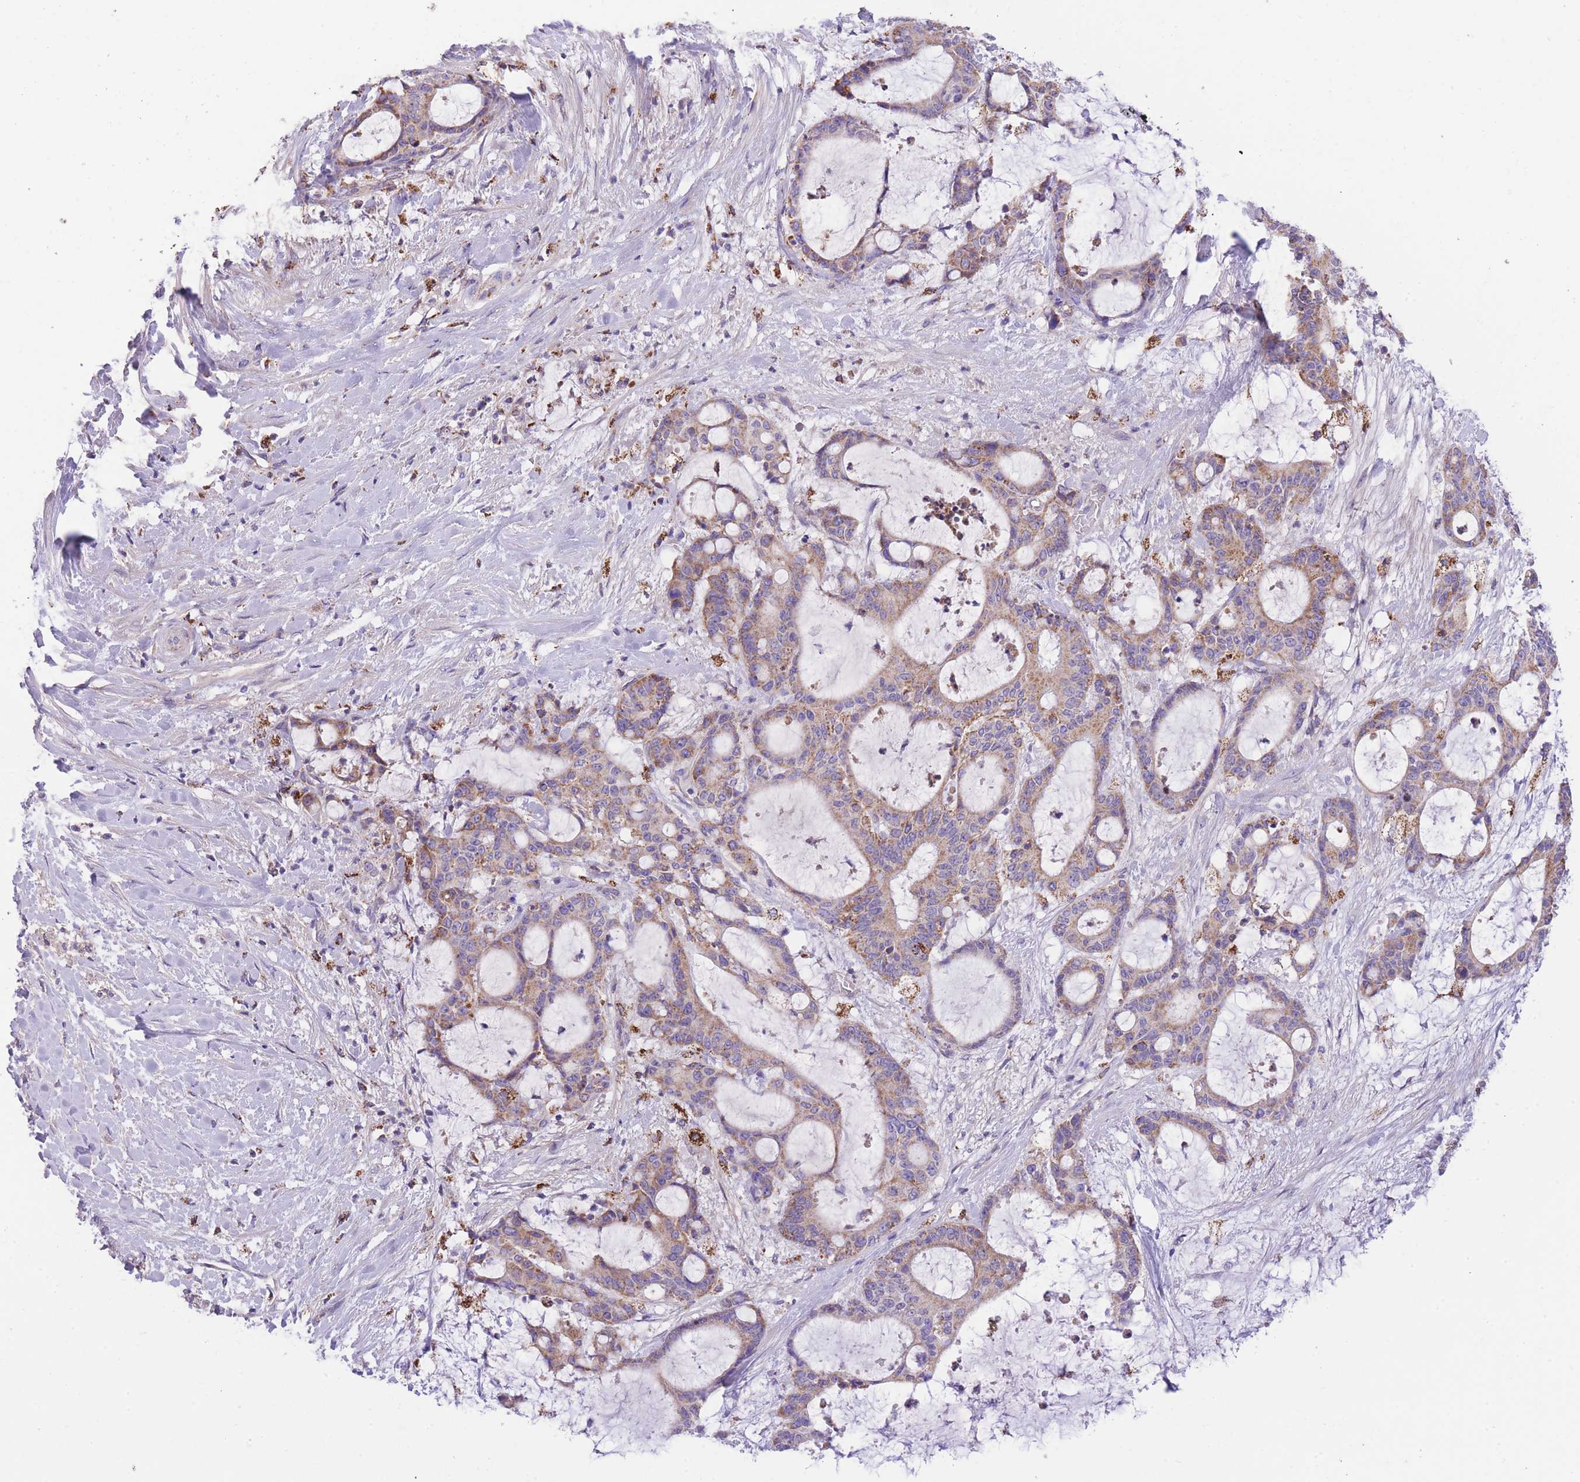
{"staining": {"intensity": "moderate", "quantity": ">75%", "location": "cytoplasmic/membranous"}, "tissue": "liver cancer", "cell_type": "Tumor cells", "image_type": "cancer", "snomed": [{"axis": "morphology", "description": "Normal tissue, NOS"}, {"axis": "morphology", "description": "Cholangiocarcinoma"}, {"axis": "topography", "description": "Liver"}, {"axis": "topography", "description": "Peripheral nerve tissue"}], "caption": "Protein analysis of liver cancer (cholangiocarcinoma) tissue exhibits moderate cytoplasmic/membranous positivity in about >75% of tumor cells.", "gene": "ST3GAL3", "patient": {"sex": "female", "age": 73}}